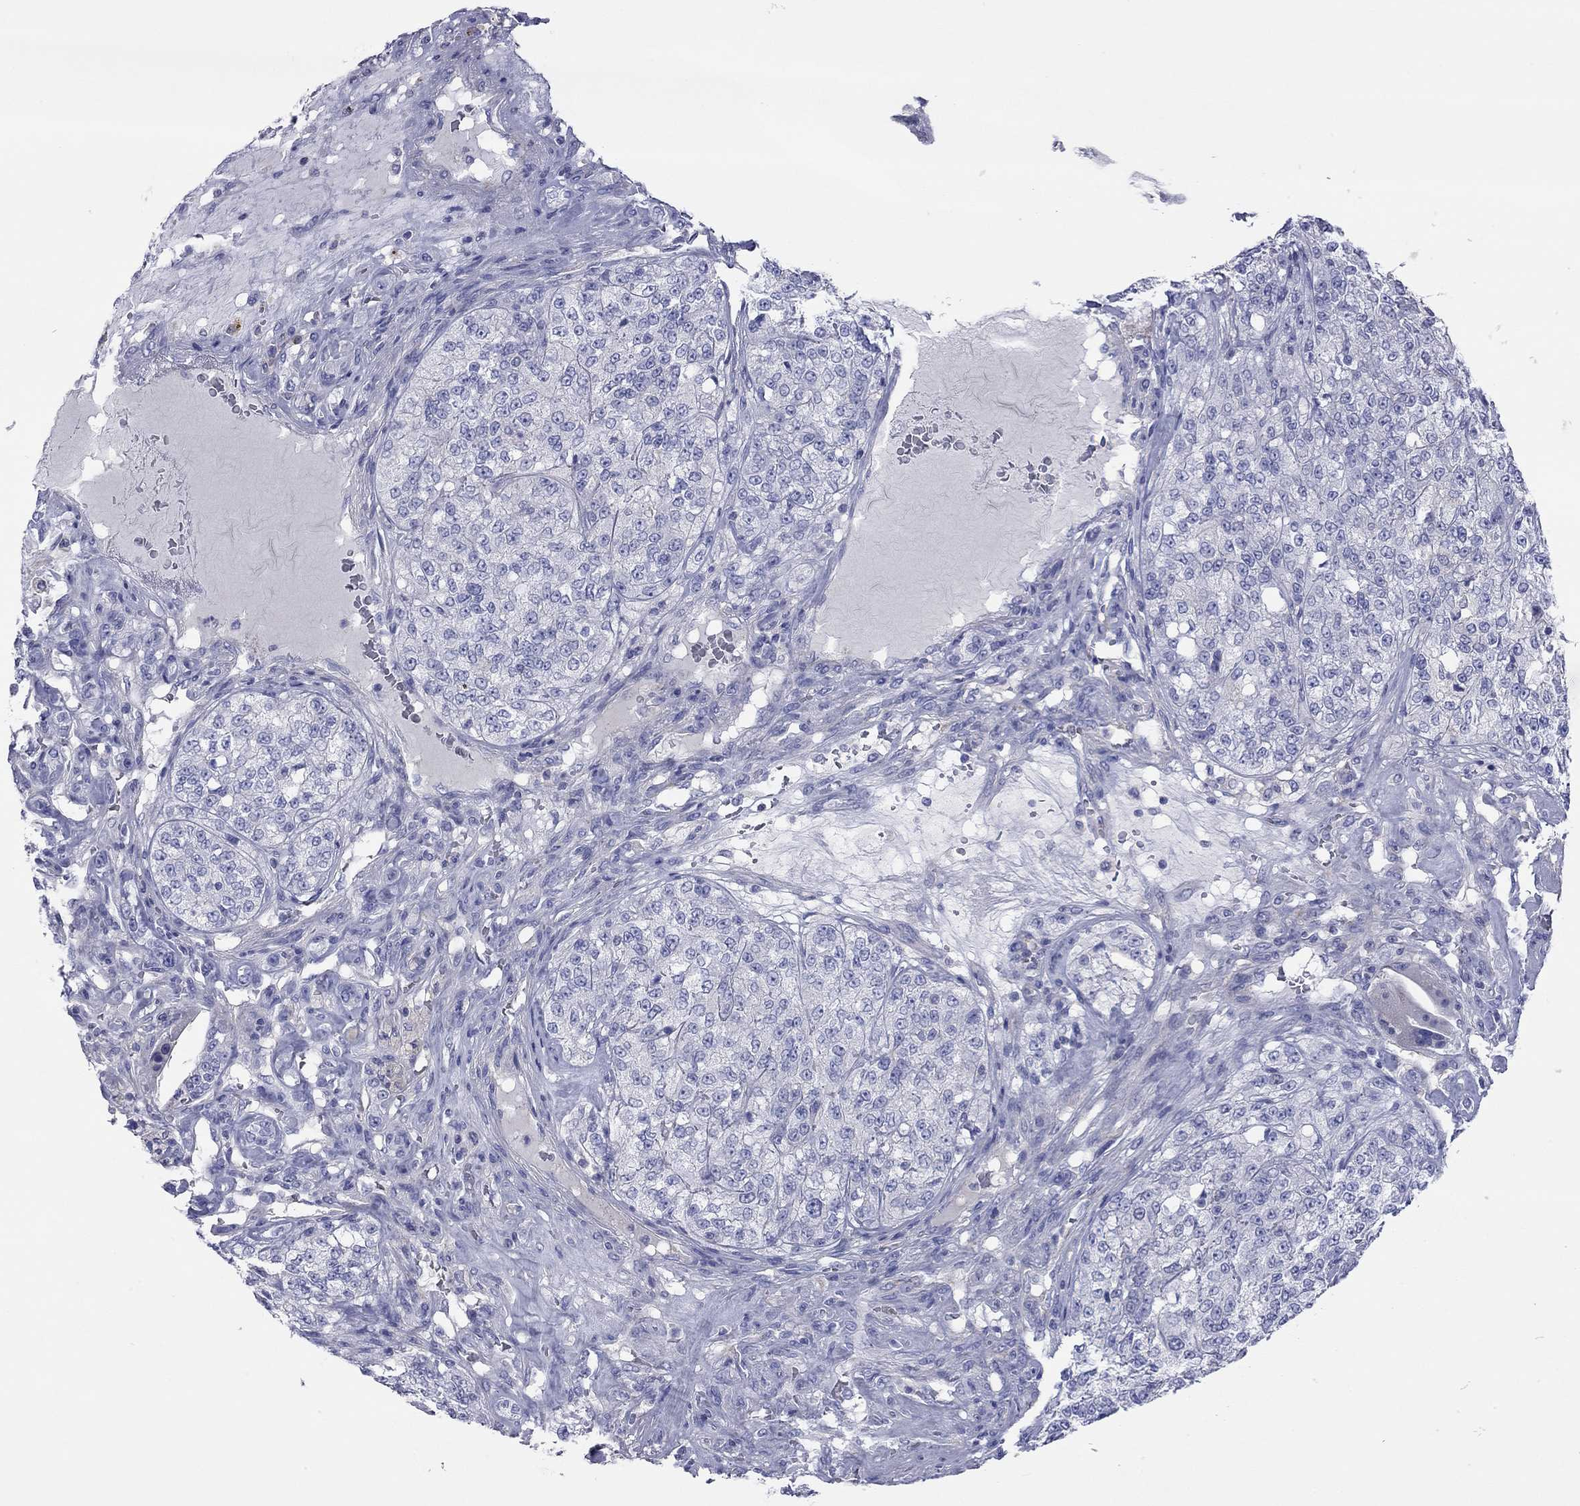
{"staining": {"intensity": "negative", "quantity": "none", "location": "none"}, "tissue": "renal cancer", "cell_type": "Tumor cells", "image_type": "cancer", "snomed": [{"axis": "morphology", "description": "Adenocarcinoma, NOS"}, {"axis": "topography", "description": "Kidney"}], "caption": "Image shows no significant protein positivity in tumor cells of adenocarcinoma (renal). The staining was performed using DAB to visualize the protein expression in brown, while the nuclei were stained in blue with hematoxylin (Magnification: 20x).", "gene": "ACTL7B", "patient": {"sex": "female", "age": 63}}